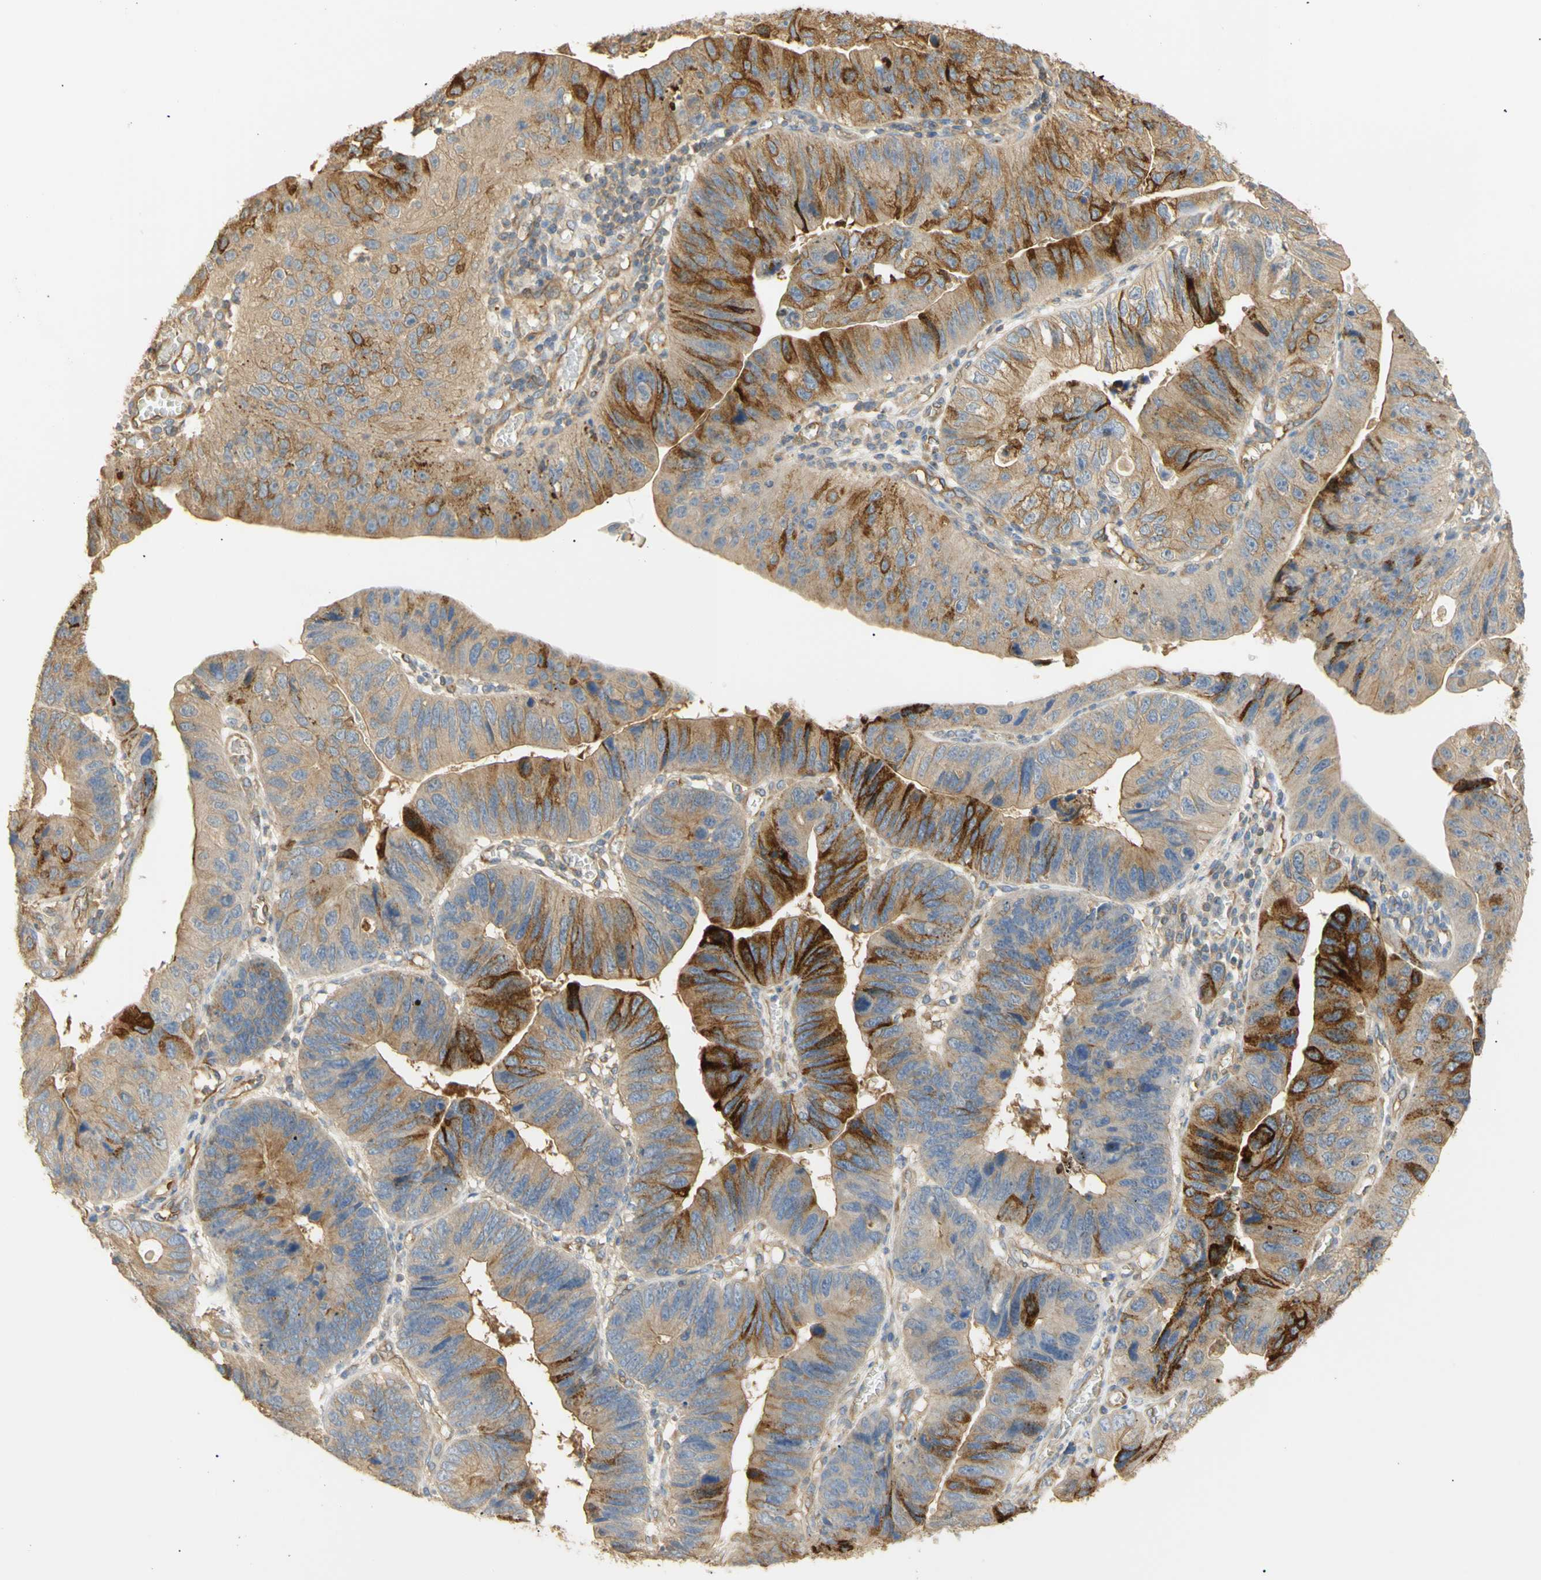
{"staining": {"intensity": "strong", "quantity": "25%-75%", "location": "cytoplasmic/membranous"}, "tissue": "stomach cancer", "cell_type": "Tumor cells", "image_type": "cancer", "snomed": [{"axis": "morphology", "description": "Adenocarcinoma, NOS"}, {"axis": "topography", "description": "Stomach"}], "caption": "Stomach adenocarcinoma stained with immunohistochemistry (IHC) demonstrates strong cytoplasmic/membranous expression in about 25%-75% of tumor cells. The protein is shown in brown color, while the nuclei are stained blue.", "gene": "KCNE4", "patient": {"sex": "male", "age": 59}}